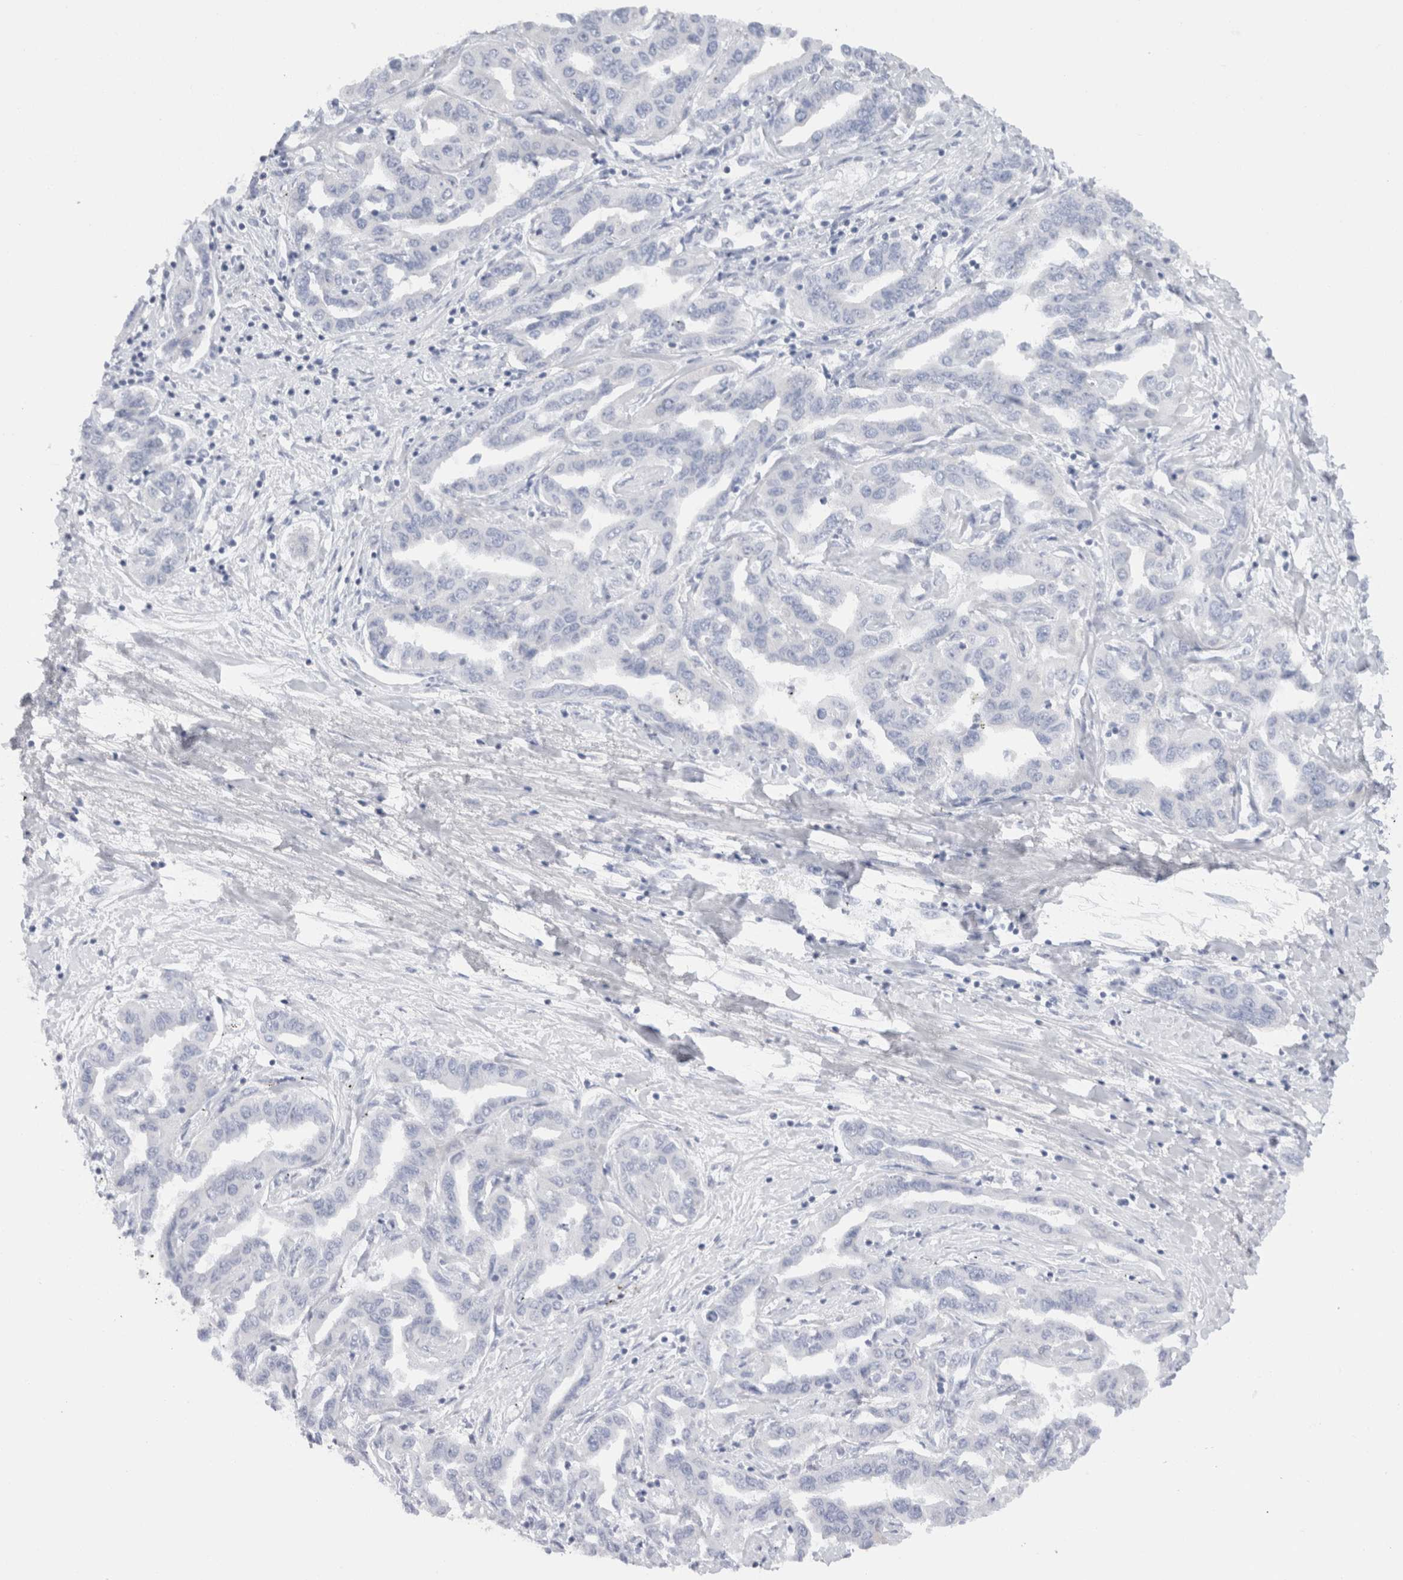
{"staining": {"intensity": "negative", "quantity": "none", "location": "none"}, "tissue": "liver cancer", "cell_type": "Tumor cells", "image_type": "cancer", "snomed": [{"axis": "morphology", "description": "Cholangiocarcinoma"}, {"axis": "topography", "description": "Liver"}], "caption": "High magnification brightfield microscopy of cholangiocarcinoma (liver) stained with DAB (brown) and counterstained with hematoxylin (blue): tumor cells show no significant staining.", "gene": "C9orf50", "patient": {"sex": "male", "age": 59}}